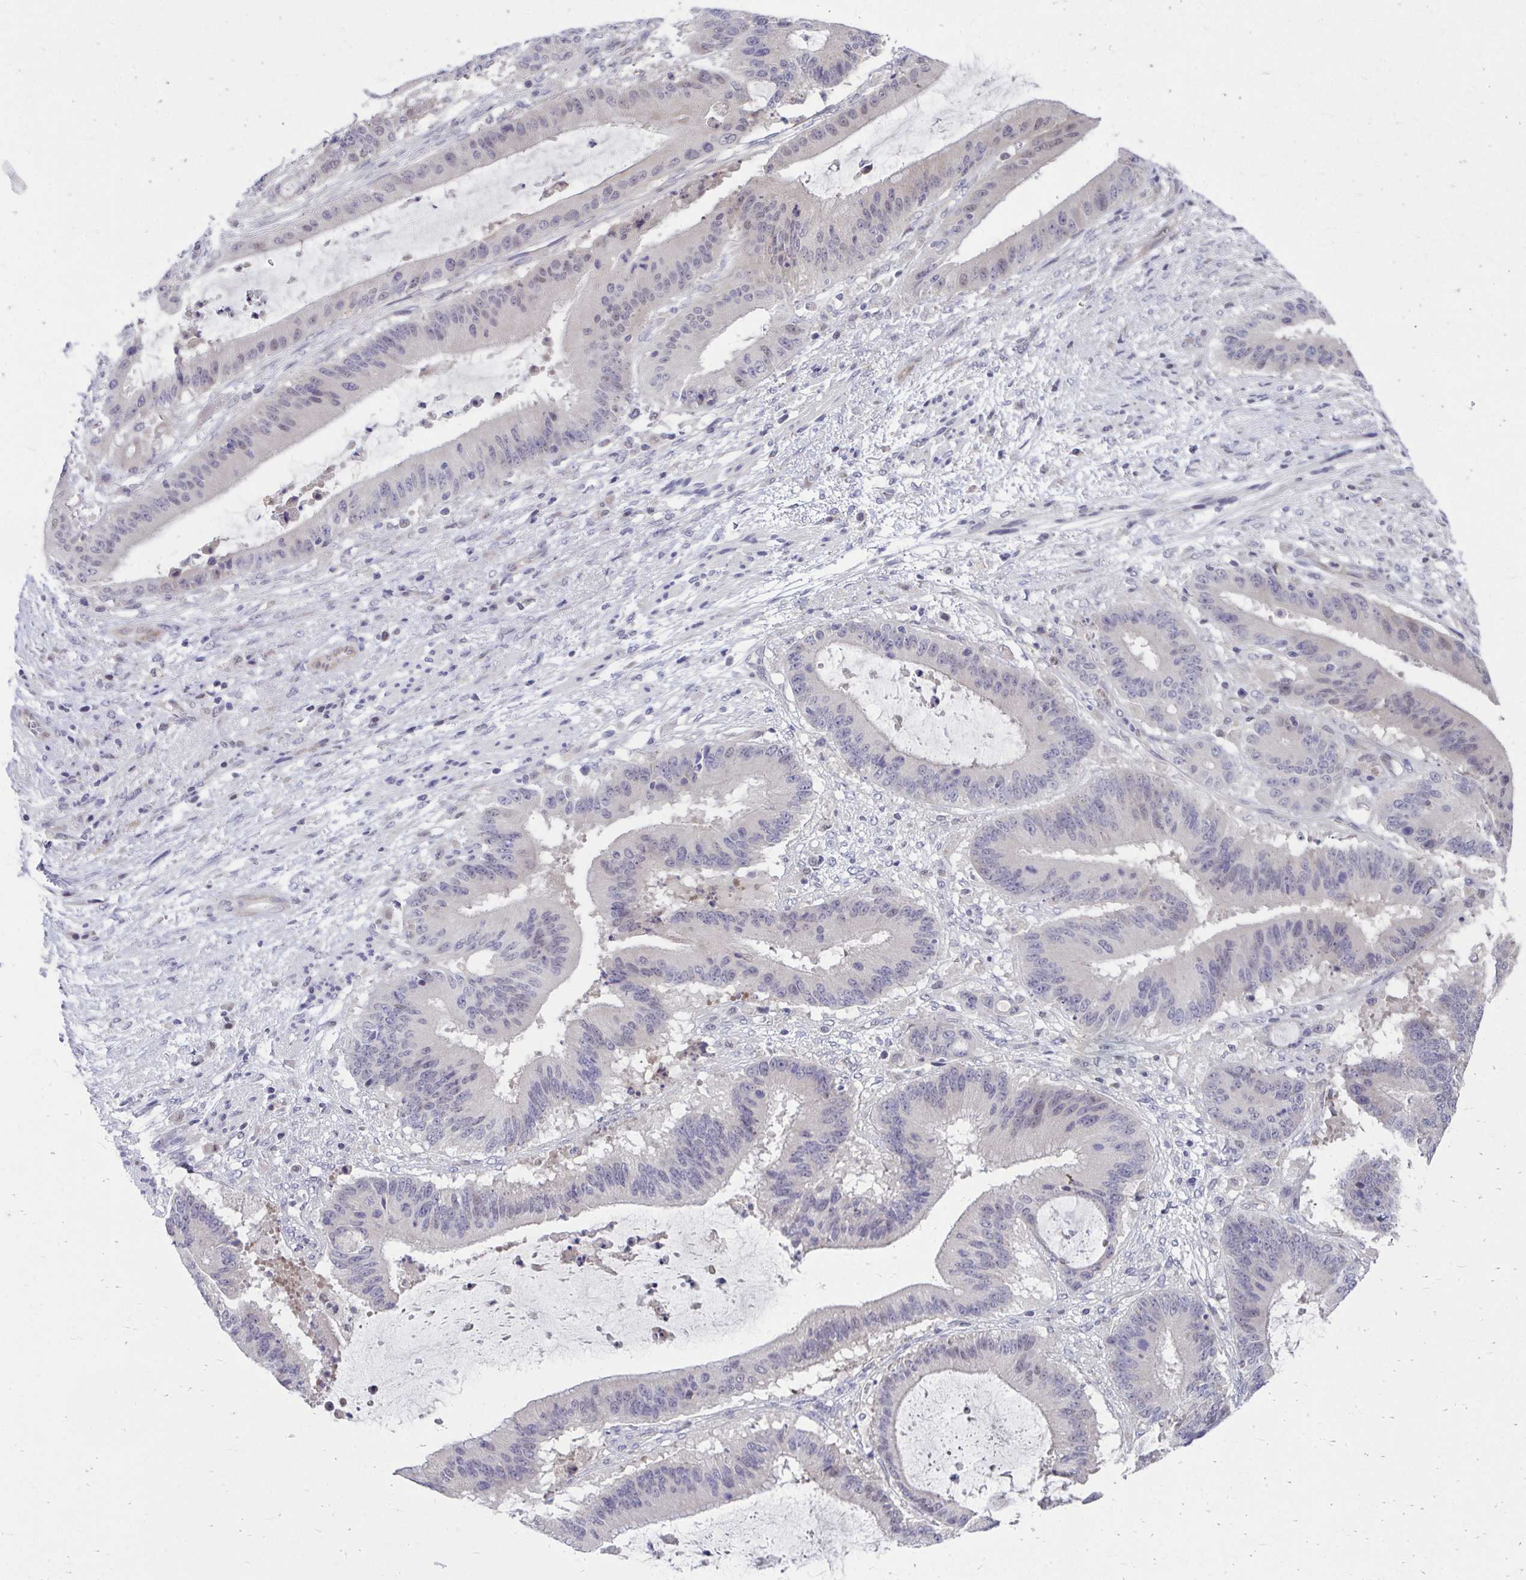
{"staining": {"intensity": "negative", "quantity": "none", "location": "none"}, "tissue": "liver cancer", "cell_type": "Tumor cells", "image_type": "cancer", "snomed": [{"axis": "morphology", "description": "Normal tissue, NOS"}, {"axis": "morphology", "description": "Cholangiocarcinoma"}, {"axis": "topography", "description": "Liver"}, {"axis": "topography", "description": "Peripheral nerve tissue"}], "caption": "Tumor cells show no significant protein expression in cholangiocarcinoma (liver).", "gene": "MROH8", "patient": {"sex": "female", "age": 73}}